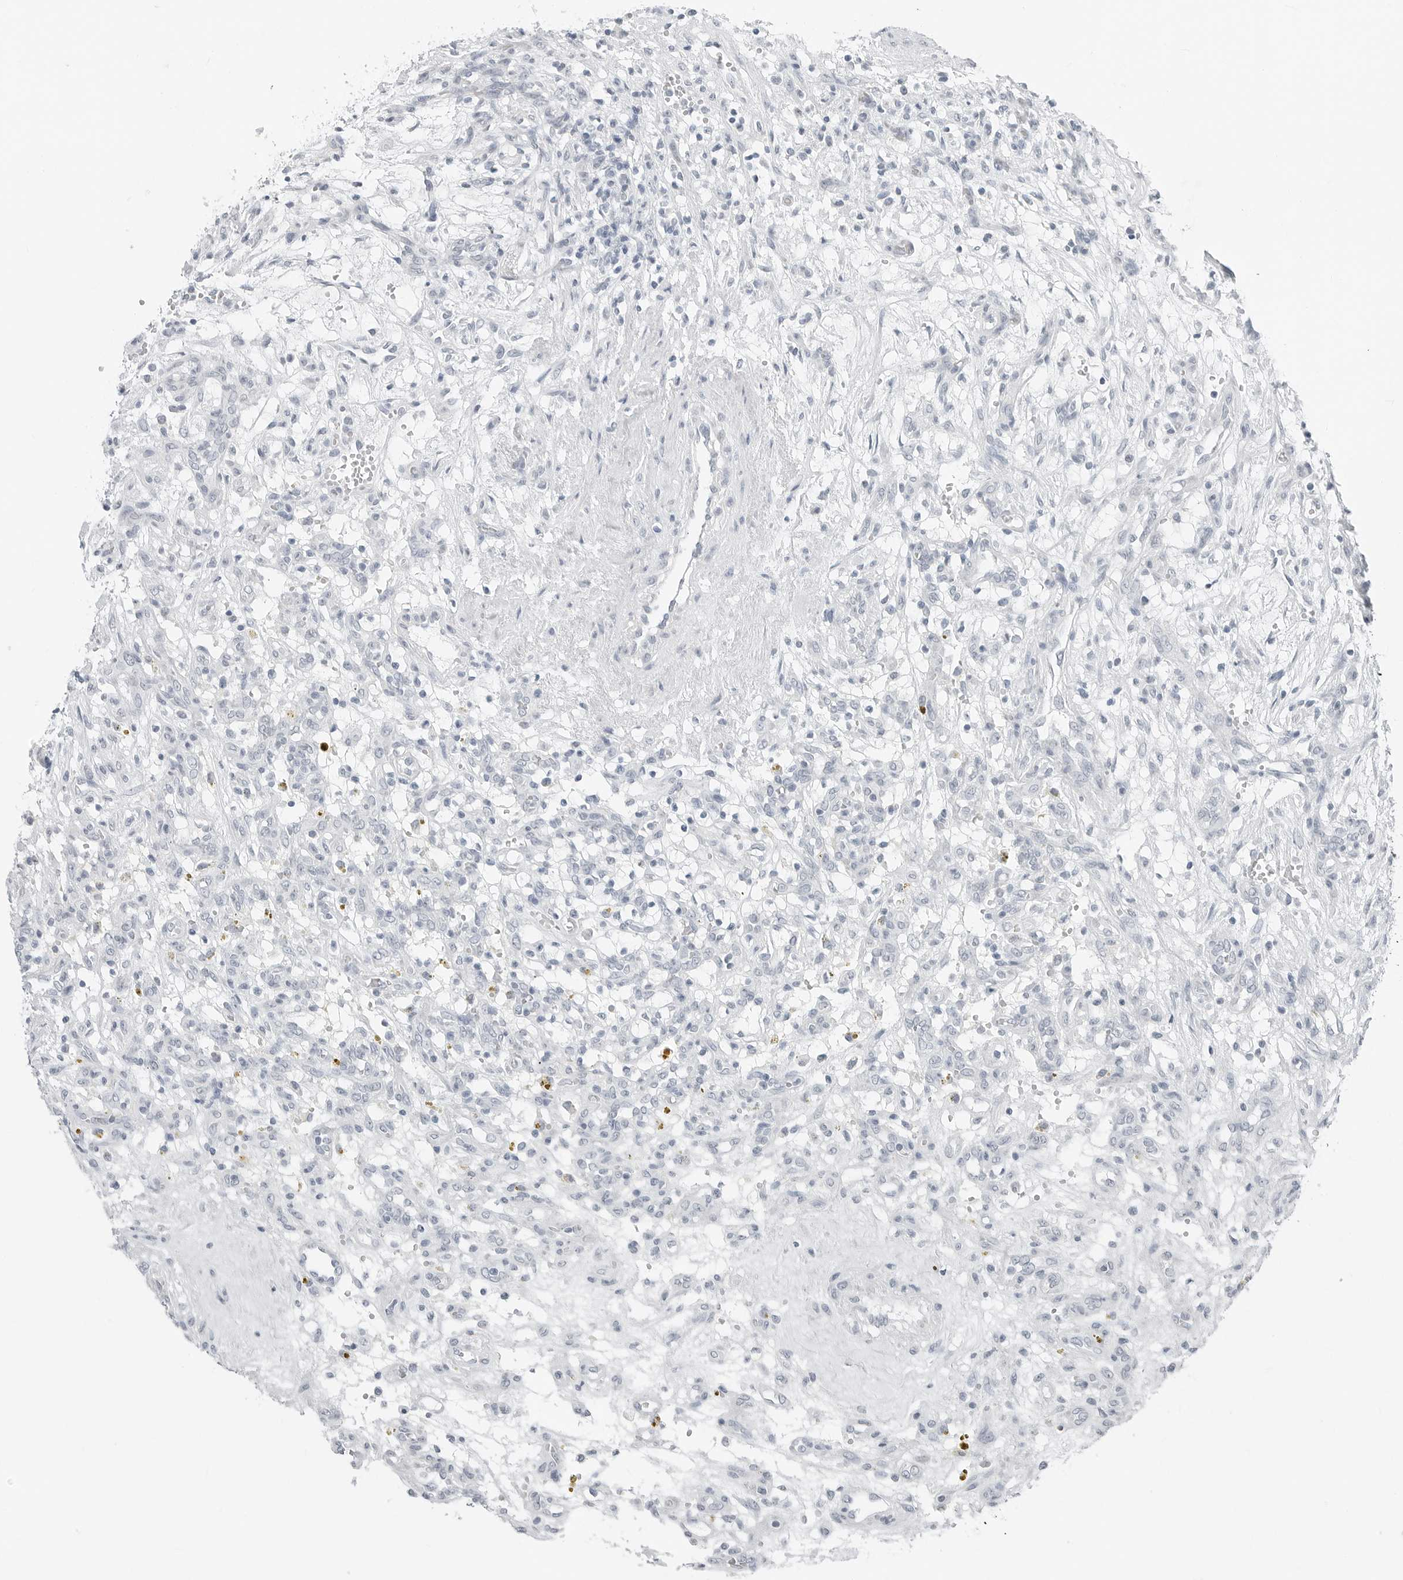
{"staining": {"intensity": "negative", "quantity": "none", "location": "none"}, "tissue": "renal cancer", "cell_type": "Tumor cells", "image_type": "cancer", "snomed": [{"axis": "morphology", "description": "Adenocarcinoma, NOS"}, {"axis": "topography", "description": "Kidney"}], "caption": "This is an immunohistochemistry photomicrograph of adenocarcinoma (renal). There is no expression in tumor cells.", "gene": "XIRP1", "patient": {"sex": "female", "age": 57}}